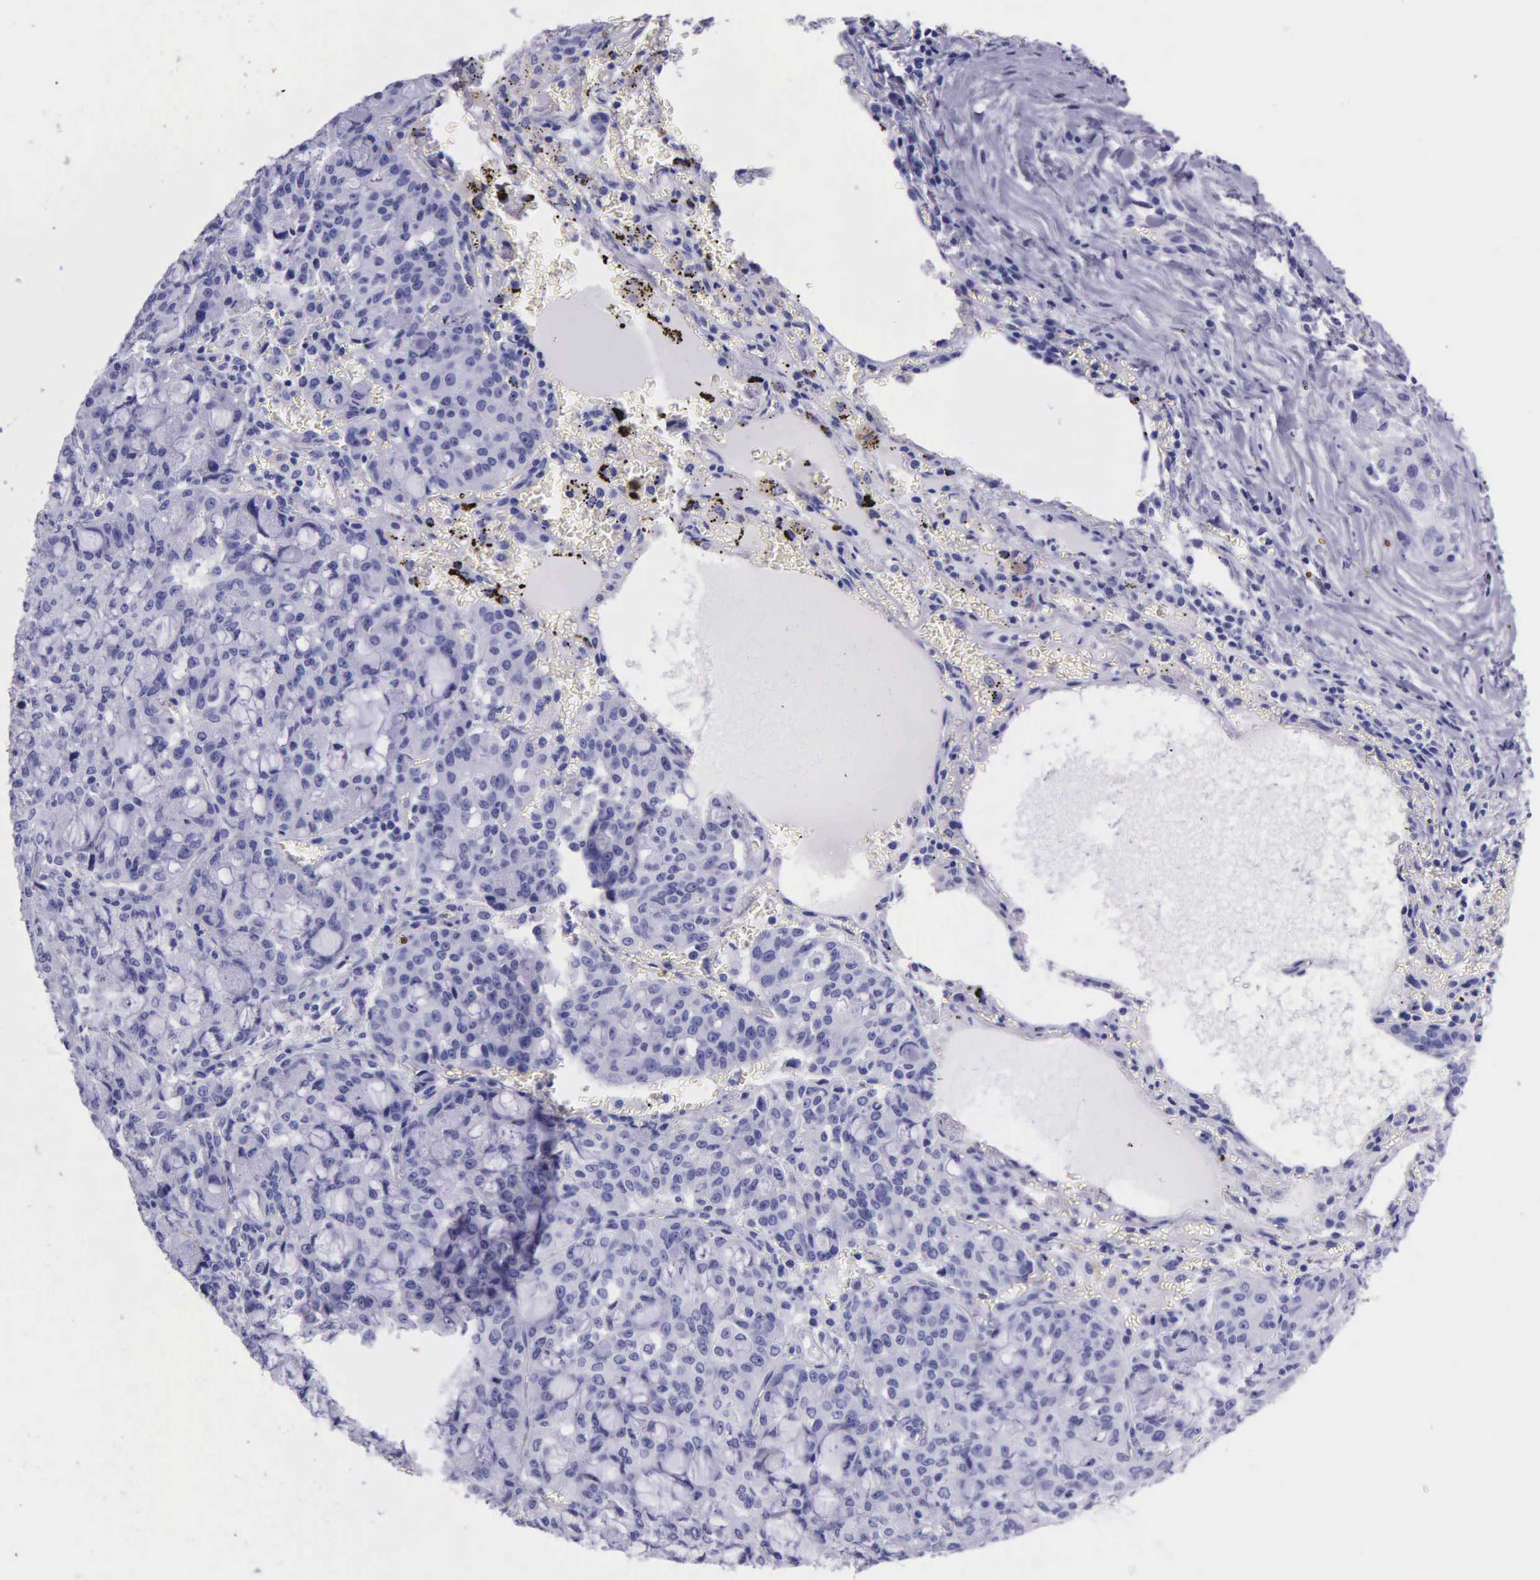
{"staining": {"intensity": "negative", "quantity": "none", "location": "none"}, "tissue": "lung cancer", "cell_type": "Tumor cells", "image_type": "cancer", "snomed": [{"axis": "morphology", "description": "Adenocarcinoma, NOS"}, {"axis": "topography", "description": "Lung"}], "caption": "Tumor cells are negative for brown protein staining in adenocarcinoma (lung). Brightfield microscopy of immunohistochemistry stained with DAB (brown) and hematoxylin (blue), captured at high magnification.", "gene": "KLK3", "patient": {"sex": "female", "age": 44}}